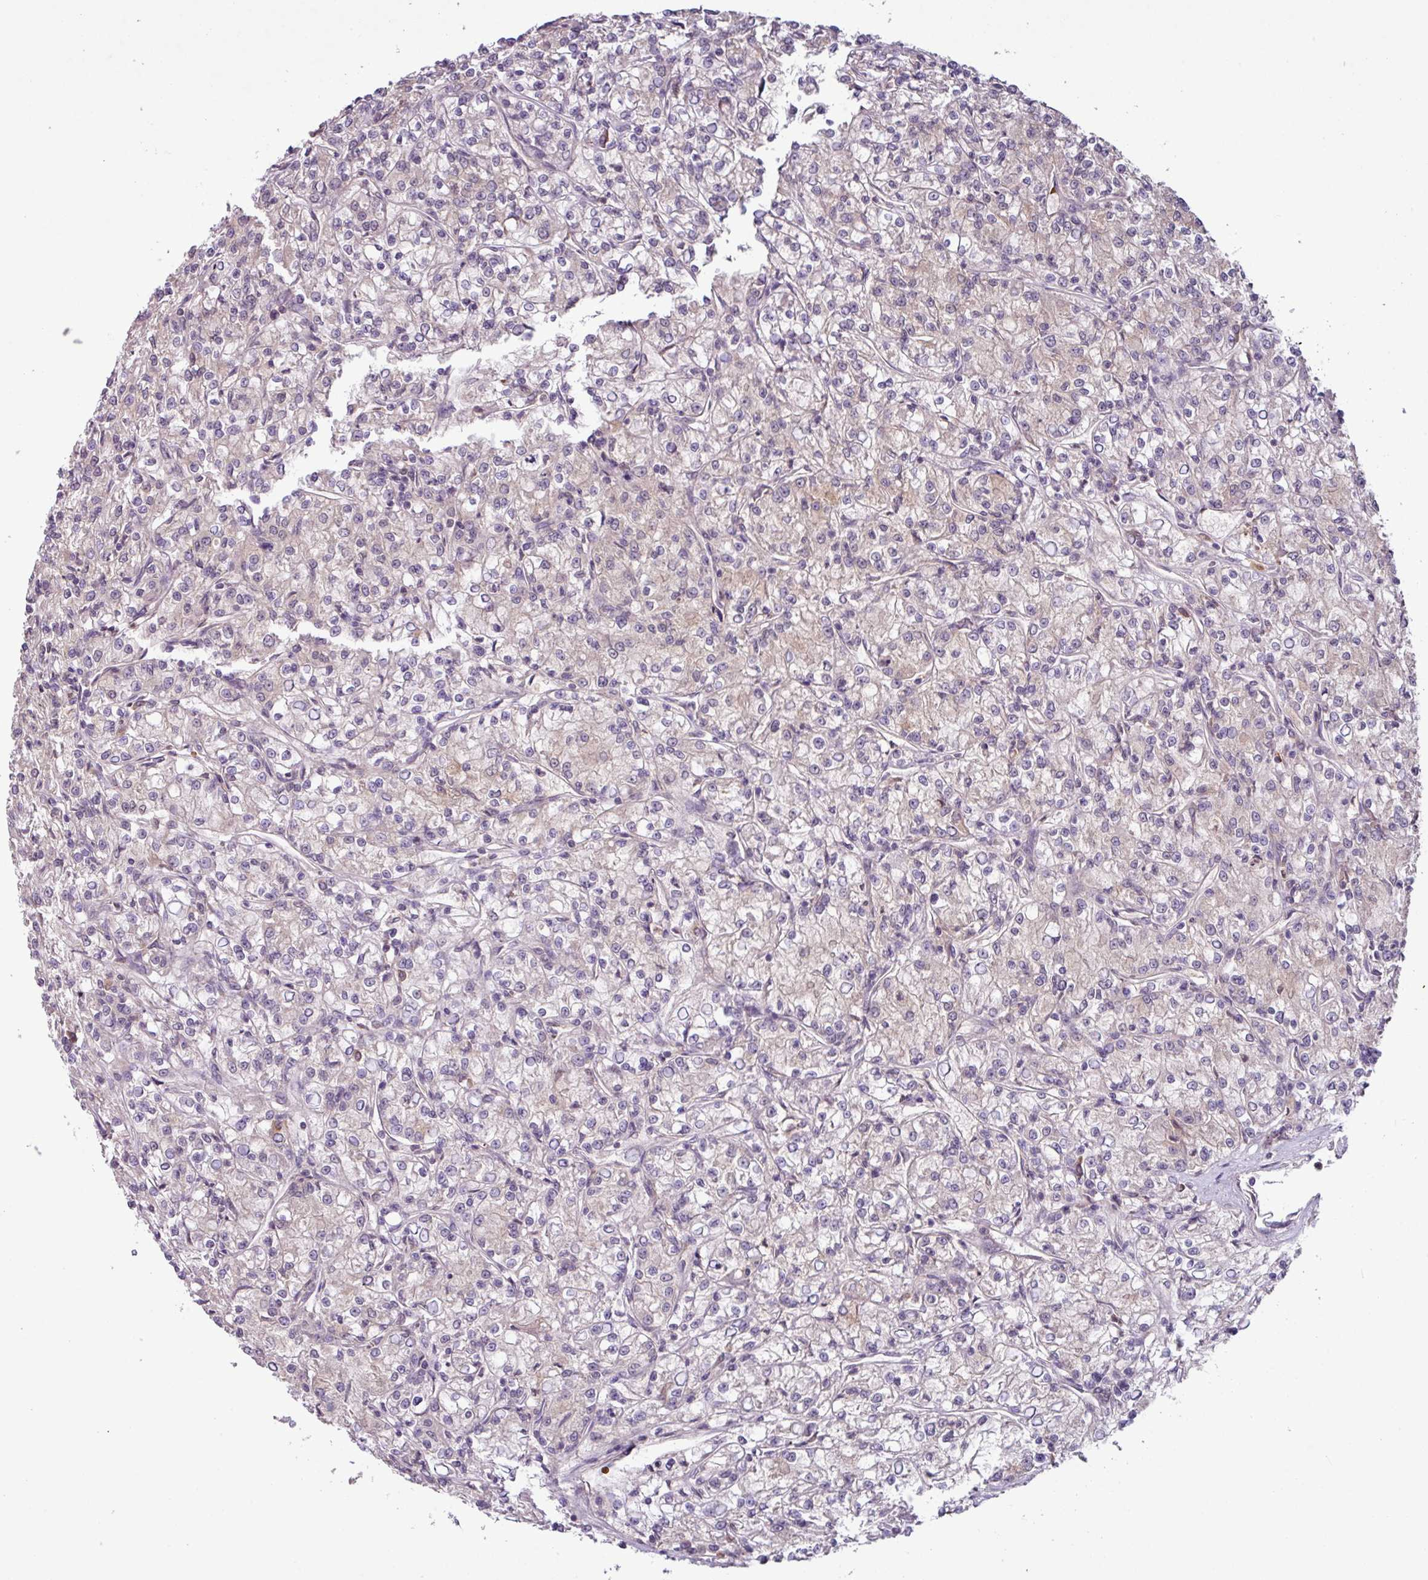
{"staining": {"intensity": "negative", "quantity": "none", "location": "none"}, "tissue": "renal cancer", "cell_type": "Tumor cells", "image_type": "cancer", "snomed": [{"axis": "morphology", "description": "Adenocarcinoma, NOS"}, {"axis": "topography", "description": "Kidney"}], "caption": "A micrograph of renal cancer stained for a protein demonstrates no brown staining in tumor cells. (Stains: DAB immunohistochemistry with hematoxylin counter stain, Microscopy: brightfield microscopy at high magnification).", "gene": "SLC5A10", "patient": {"sex": "female", "age": 59}}